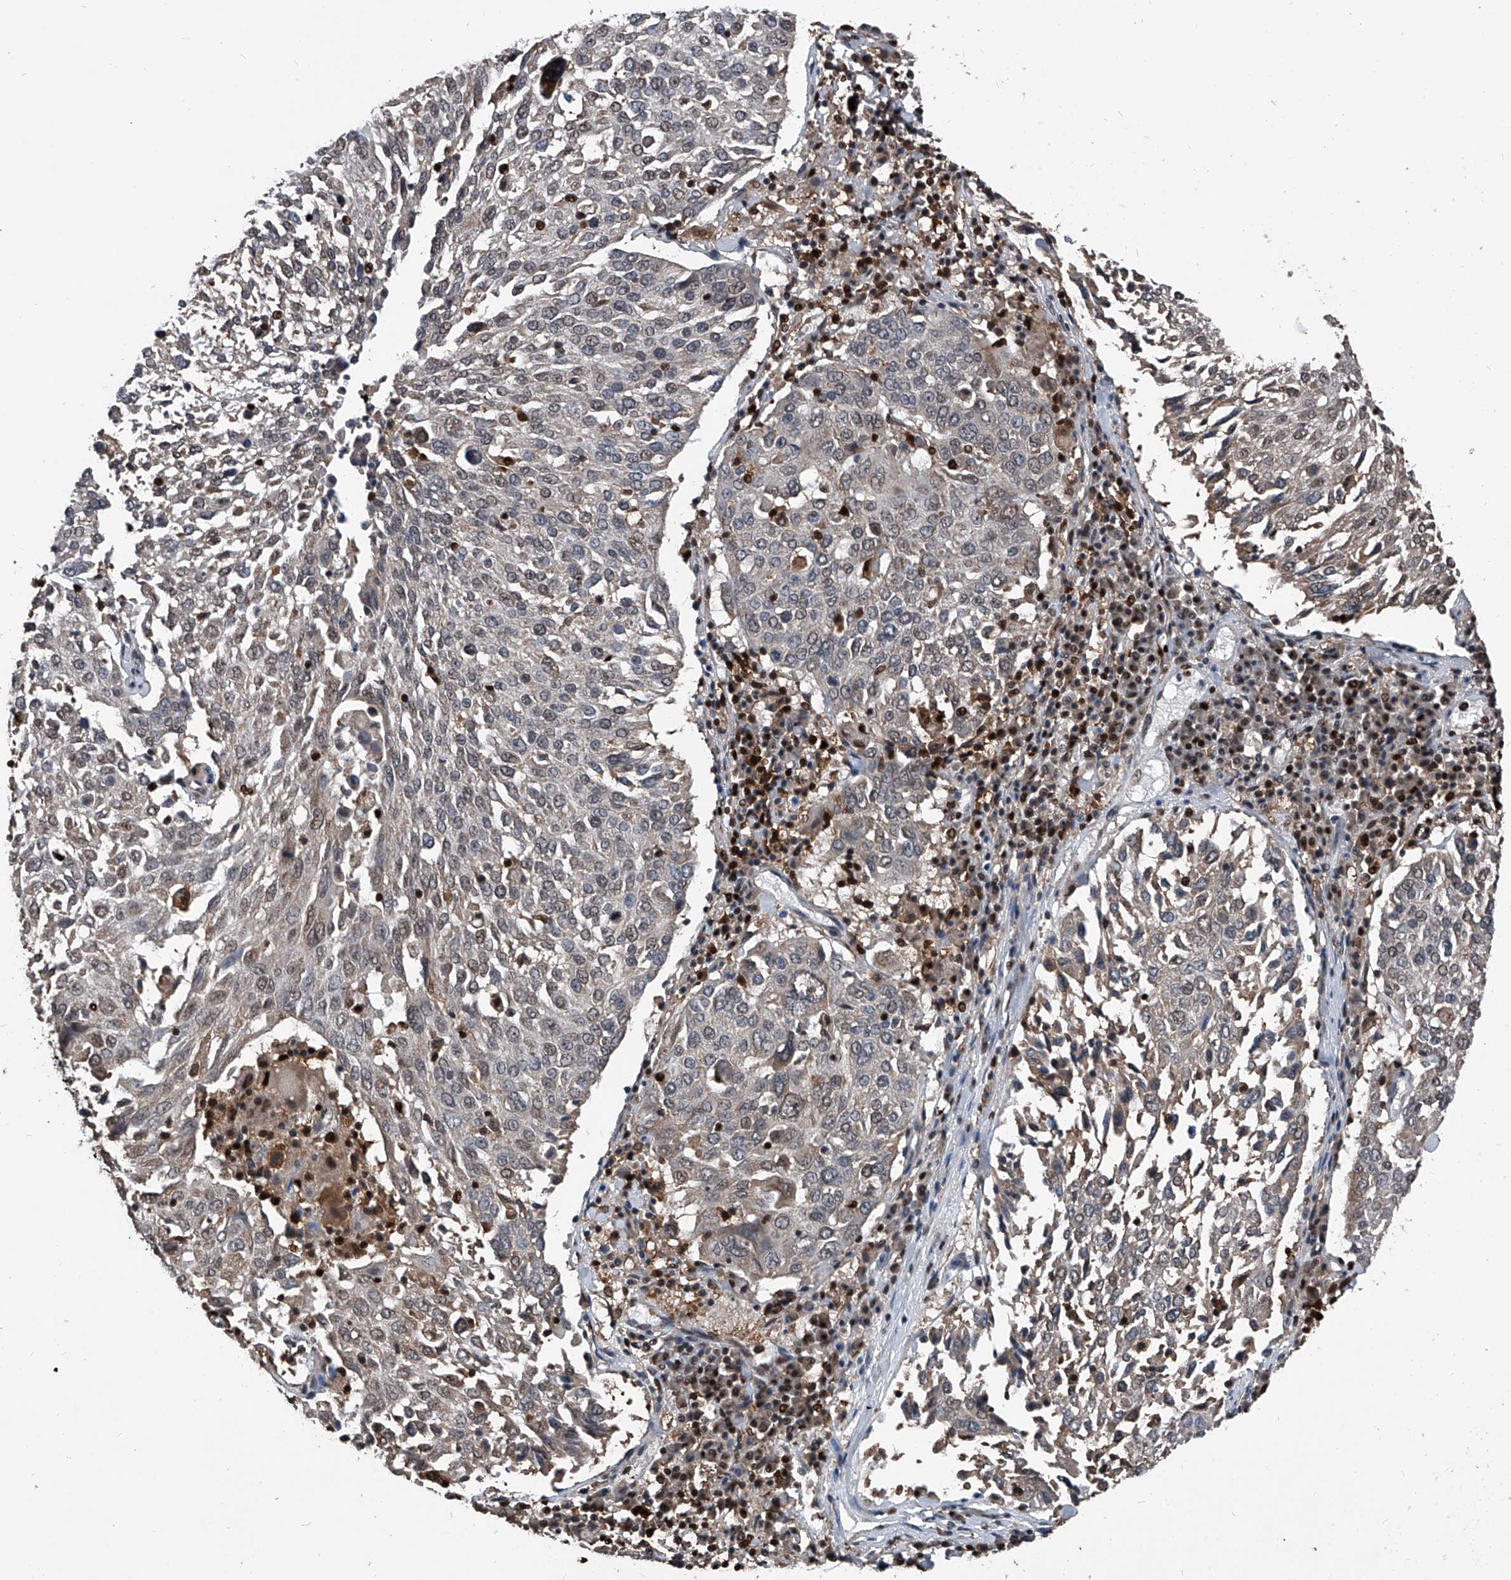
{"staining": {"intensity": "negative", "quantity": "none", "location": "none"}, "tissue": "lung cancer", "cell_type": "Tumor cells", "image_type": "cancer", "snomed": [{"axis": "morphology", "description": "Squamous cell carcinoma, NOS"}, {"axis": "topography", "description": "Lung"}], "caption": "Tumor cells show no significant positivity in lung squamous cell carcinoma.", "gene": "FKBP5", "patient": {"sex": "male", "age": 65}}